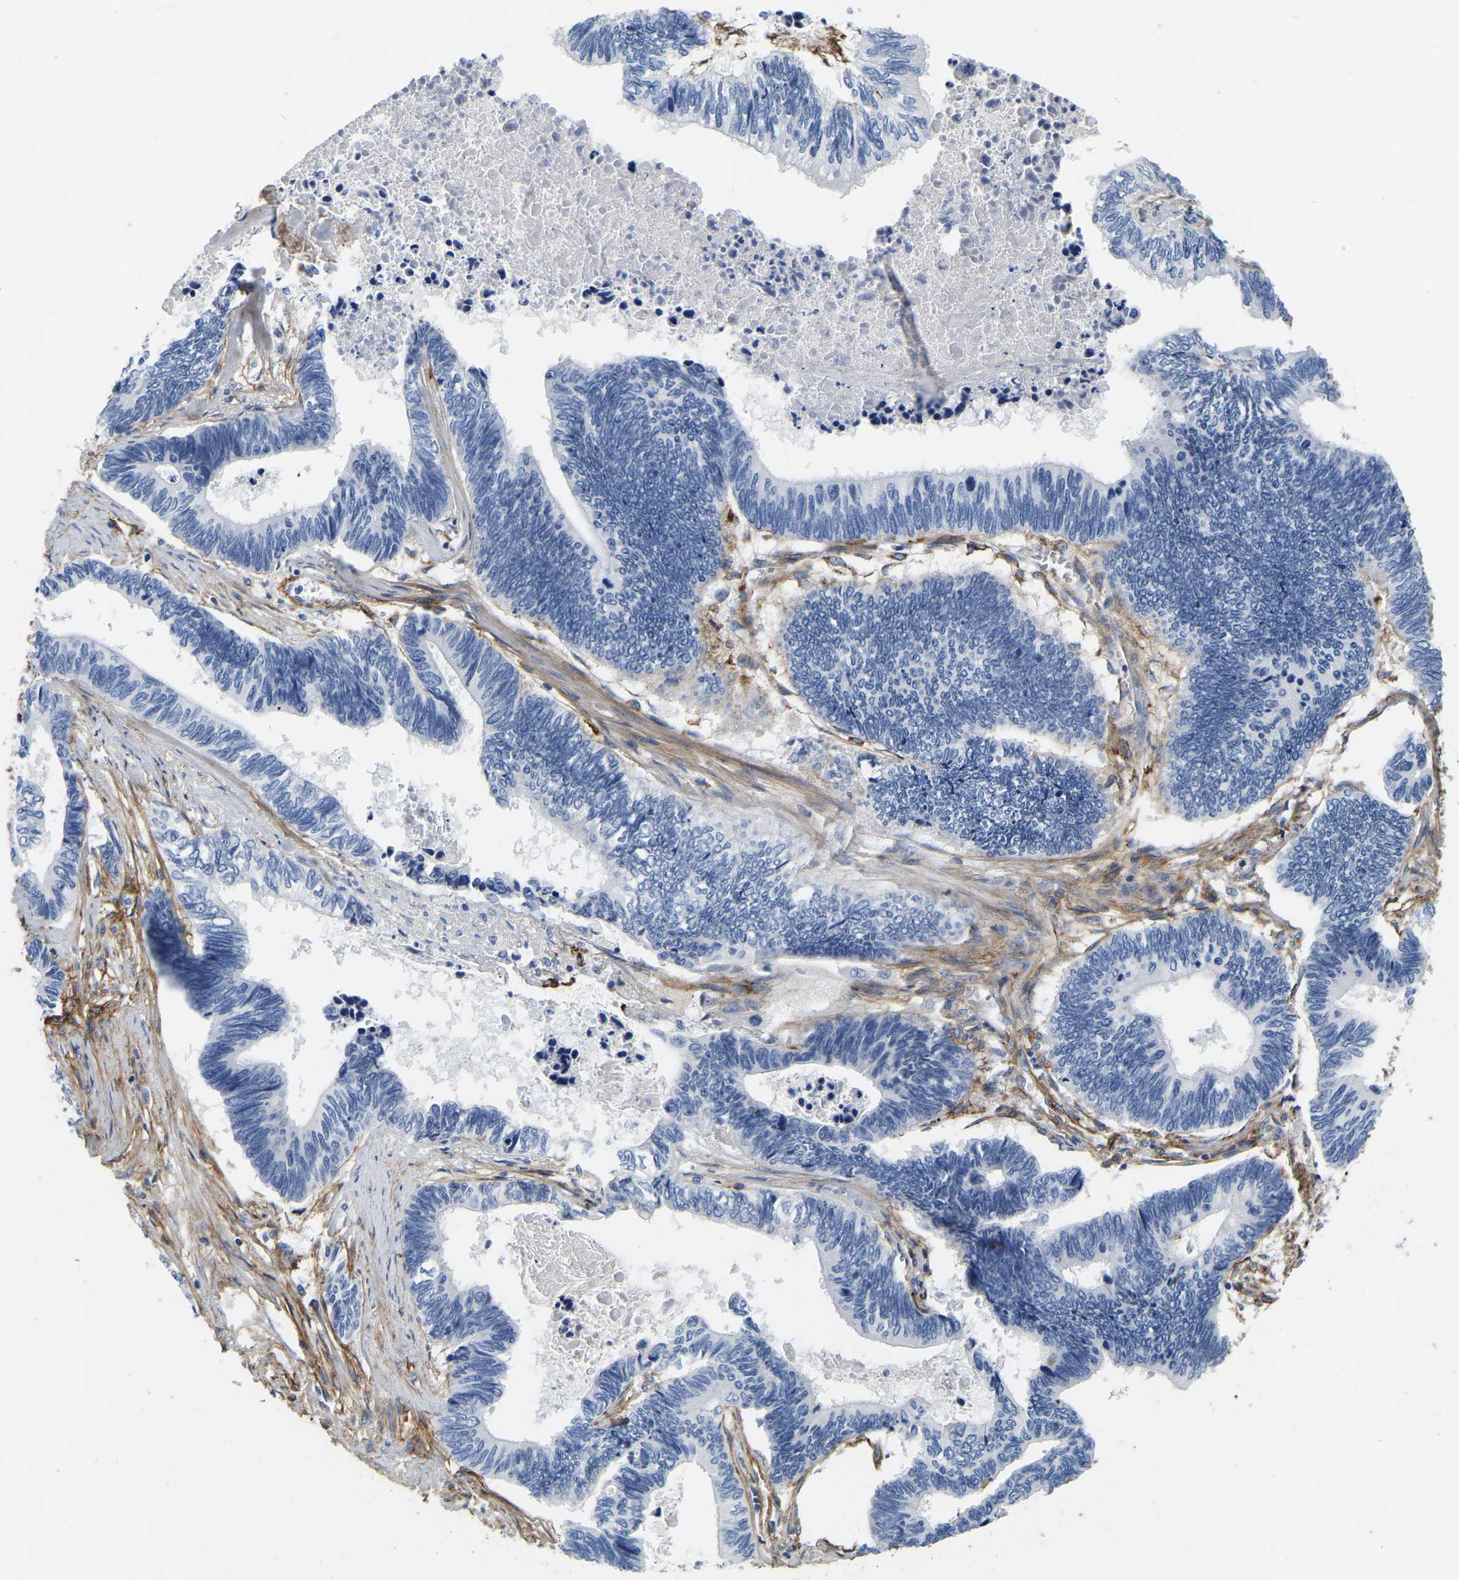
{"staining": {"intensity": "negative", "quantity": "none", "location": "none"}, "tissue": "pancreatic cancer", "cell_type": "Tumor cells", "image_type": "cancer", "snomed": [{"axis": "morphology", "description": "Adenocarcinoma, NOS"}, {"axis": "topography", "description": "Pancreas"}], "caption": "Tumor cells are negative for protein expression in human pancreatic cancer.", "gene": "COL6A1", "patient": {"sex": "female", "age": 70}}